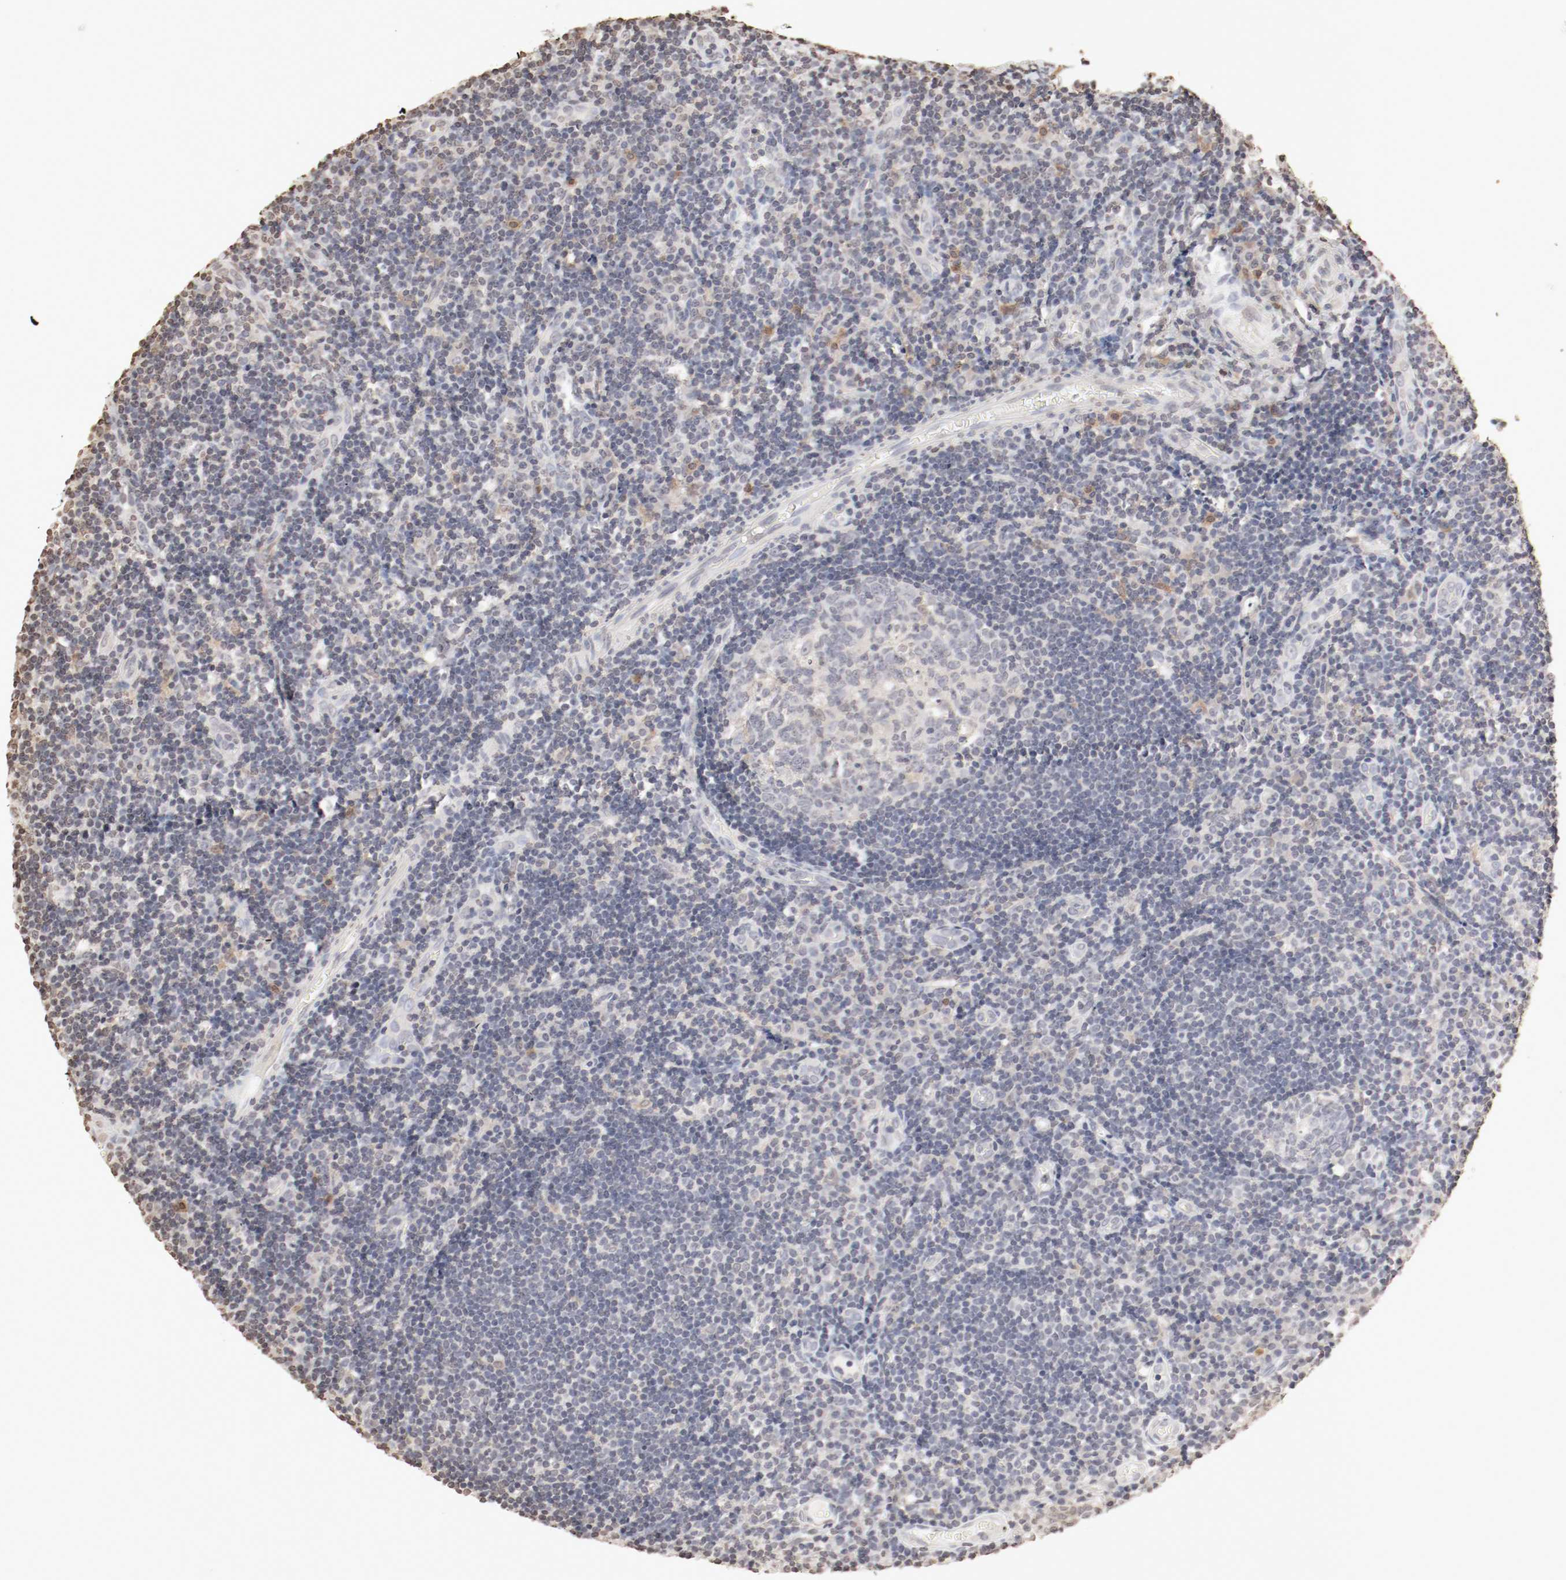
{"staining": {"intensity": "negative", "quantity": "none", "location": "none"}, "tissue": "tonsil", "cell_type": "Germinal center cells", "image_type": "normal", "snomed": [{"axis": "morphology", "description": "Normal tissue, NOS"}, {"axis": "topography", "description": "Tonsil"}], "caption": "Immunohistochemistry of normal tonsil shows no expression in germinal center cells.", "gene": "WASL", "patient": {"sex": "female", "age": 40}}